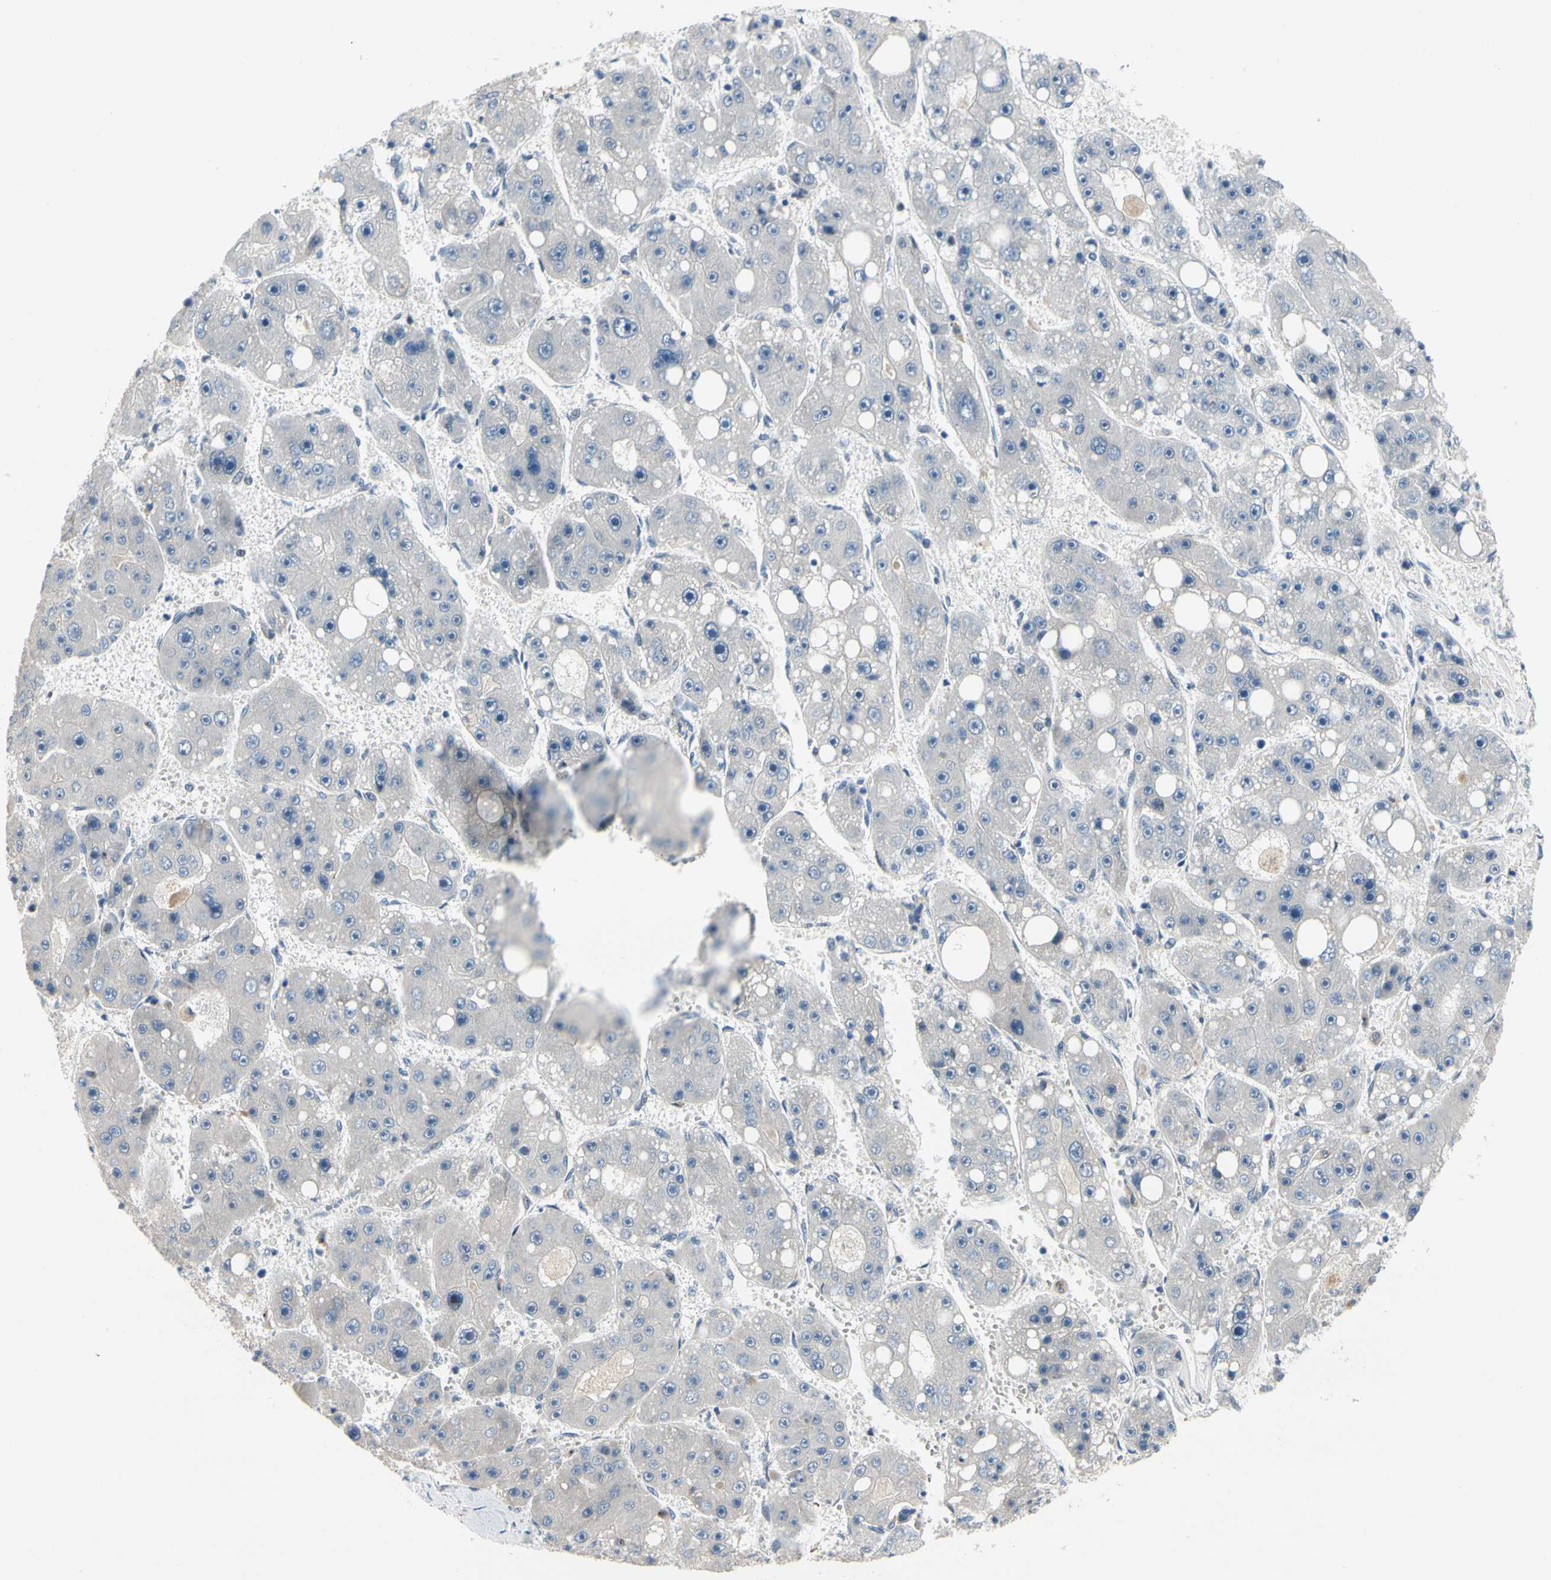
{"staining": {"intensity": "negative", "quantity": "none", "location": "none"}, "tissue": "liver cancer", "cell_type": "Tumor cells", "image_type": "cancer", "snomed": [{"axis": "morphology", "description": "Carcinoma, Hepatocellular, NOS"}, {"axis": "topography", "description": "Liver"}], "caption": "Immunohistochemical staining of liver cancer exhibits no significant positivity in tumor cells. (DAB immunohistochemistry with hematoxylin counter stain).", "gene": "NFASC", "patient": {"sex": "female", "age": 61}}